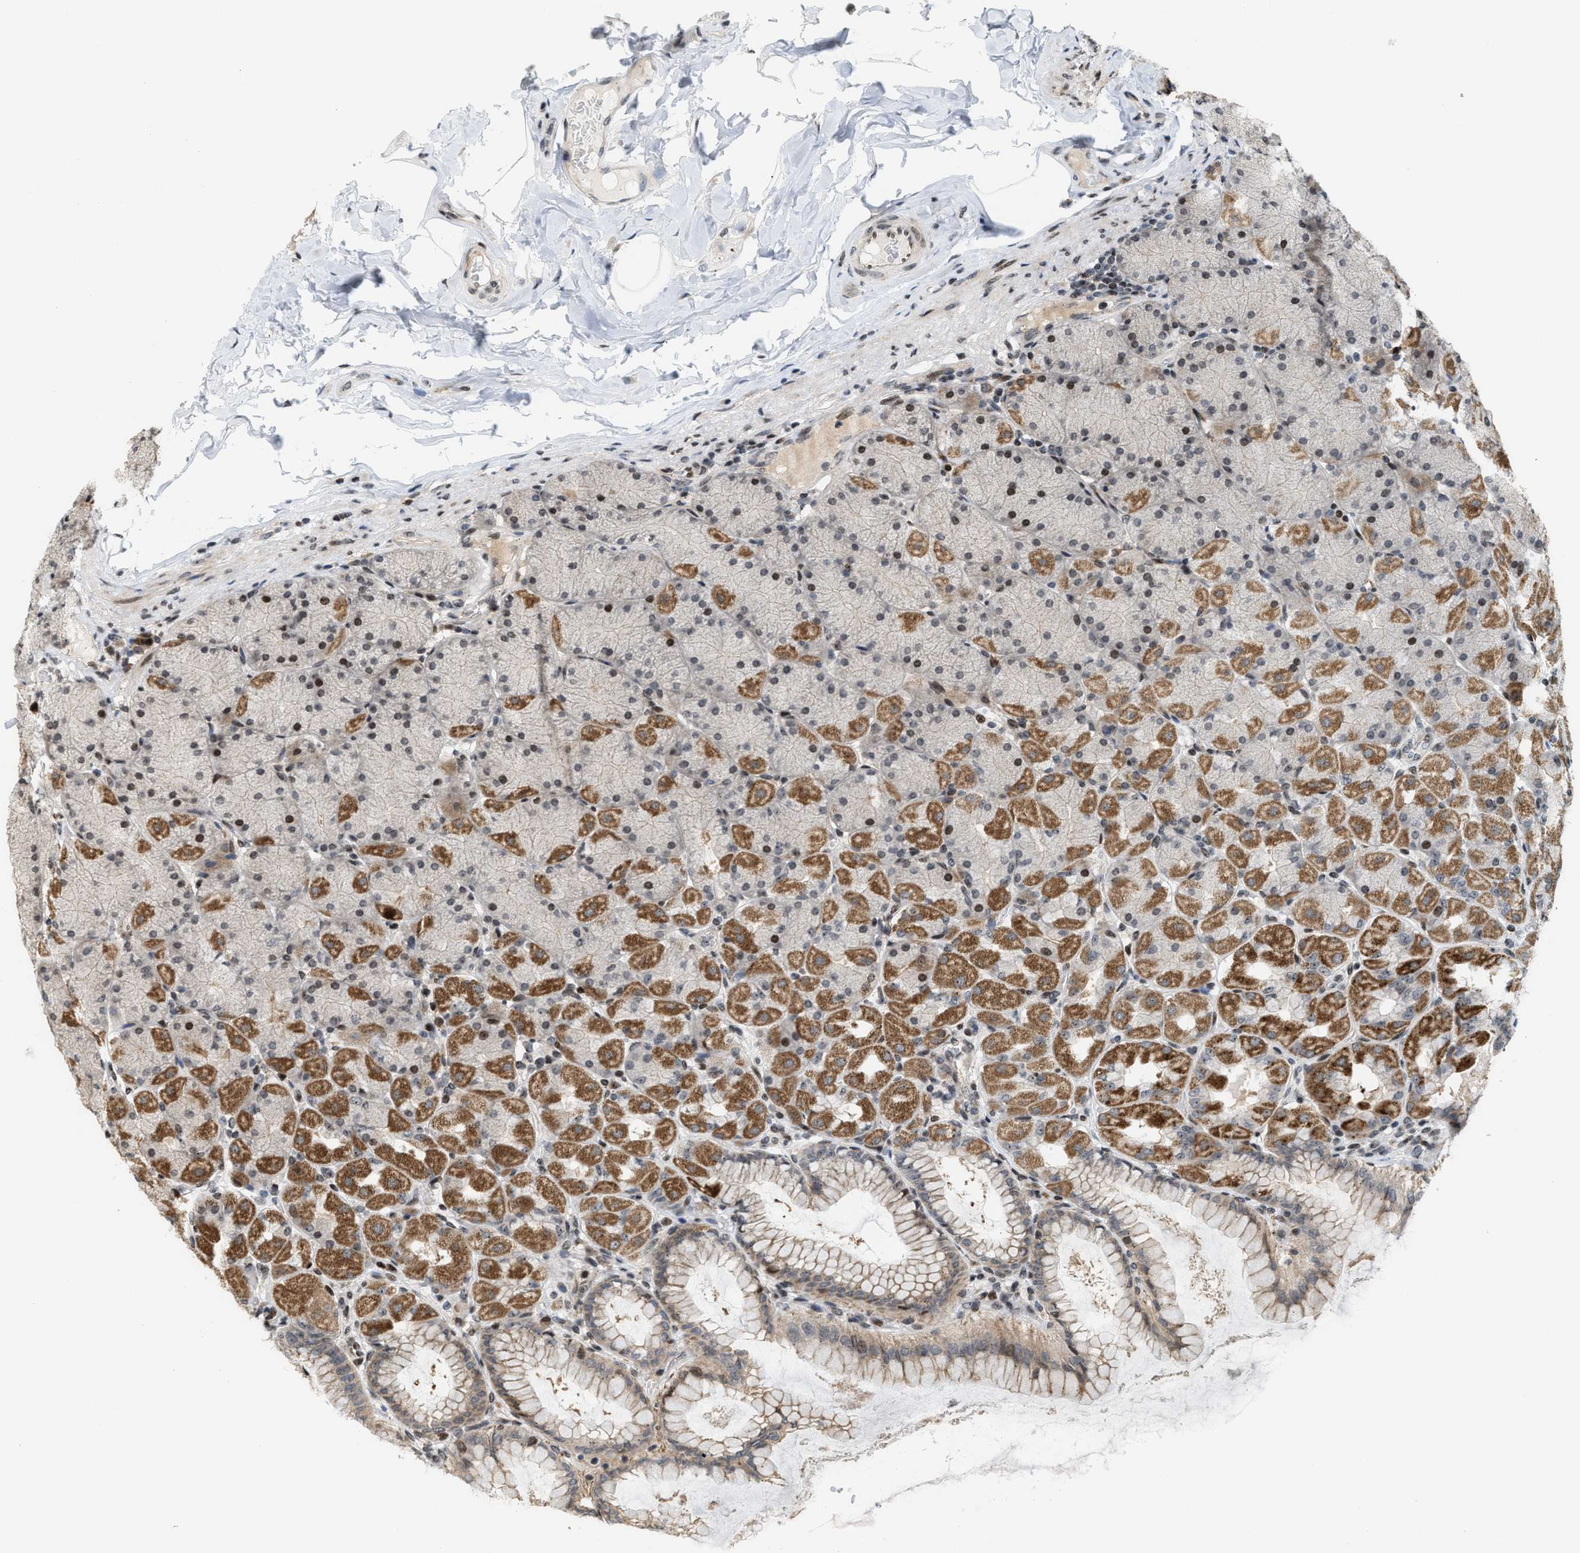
{"staining": {"intensity": "moderate", "quantity": ">75%", "location": "cytoplasmic/membranous,nuclear"}, "tissue": "stomach", "cell_type": "Glandular cells", "image_type": "normal", "snomed": [{"axis": "morphology", "description": "Normal tissue, NOS"}, {"axis": "topography", "description": "Stomach, upper"}], "caption": "A photomicrograph of stomach stained for a protein exhibits moderate cytoplasmic/membranous,nuclear brown staining in glandular cells. (DAB (3,3'-diaminobenzidine) IHC with brightfield microscopy, high magnification).", "gene": "PDZD2", "patient": {"sex": "female", "age": 56}}